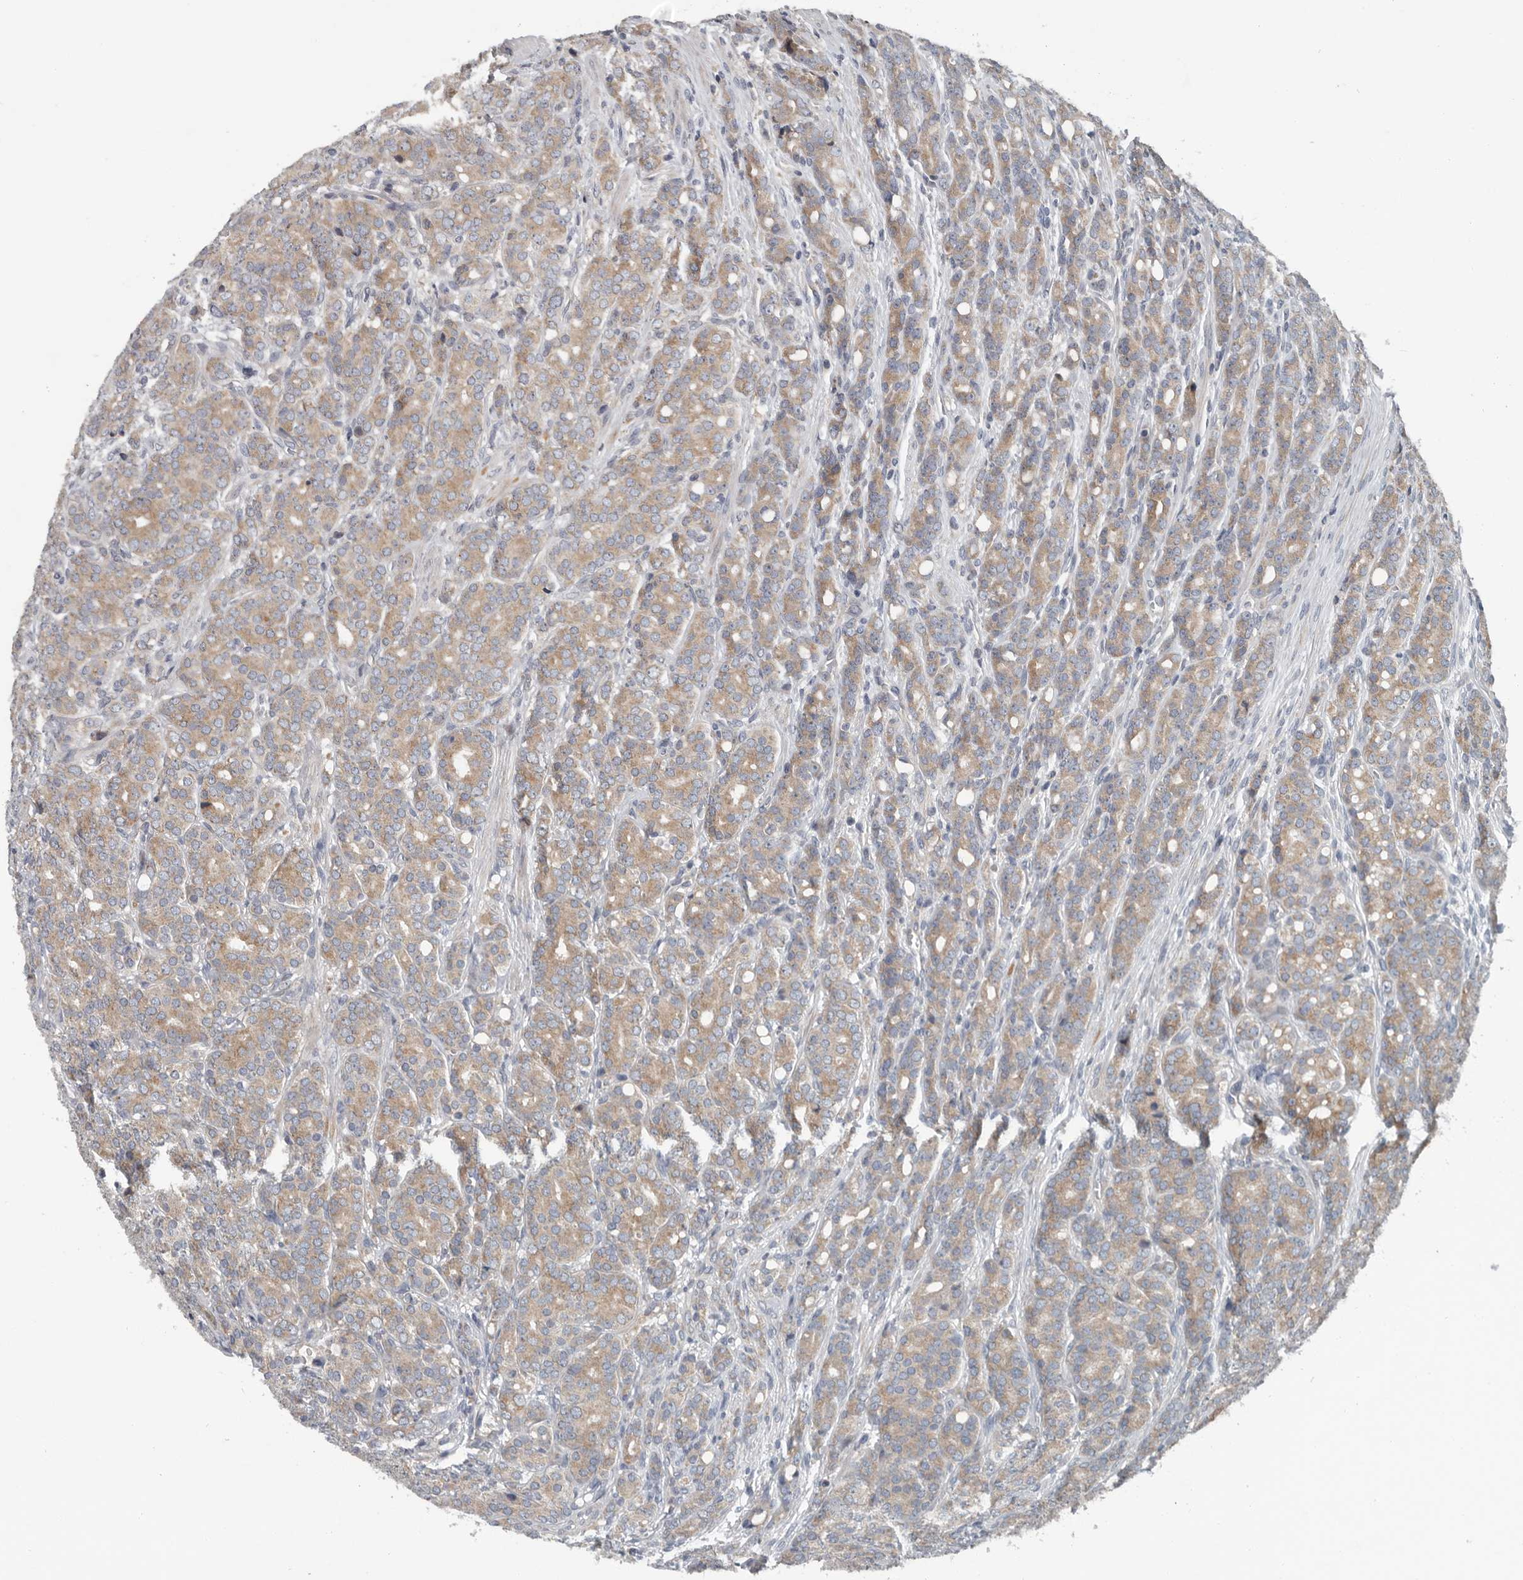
{"staining": {"intensity": "weak", "quantity": ">75%", "location": "cytoplasmic/membranous"}, "tissue": "prostate cancer", "cell_type": "Tumor cells", "image_type": "cancer", "snomed": [{"axis": "morphology", "description": "Adenocarcinoma, High grade"}, {"axis": "topography", "description": "Prostate"}], "caption": "This photomicrograph demonstrates immunohistochemistry staining of human prostate cancer (high-grade adenocarcinoma), with low weak cytoplasmic/membranous staining in about >75% of tumor cells.", "gene": "TMEM199", "patient": {"sex": "male", "age": 62}}